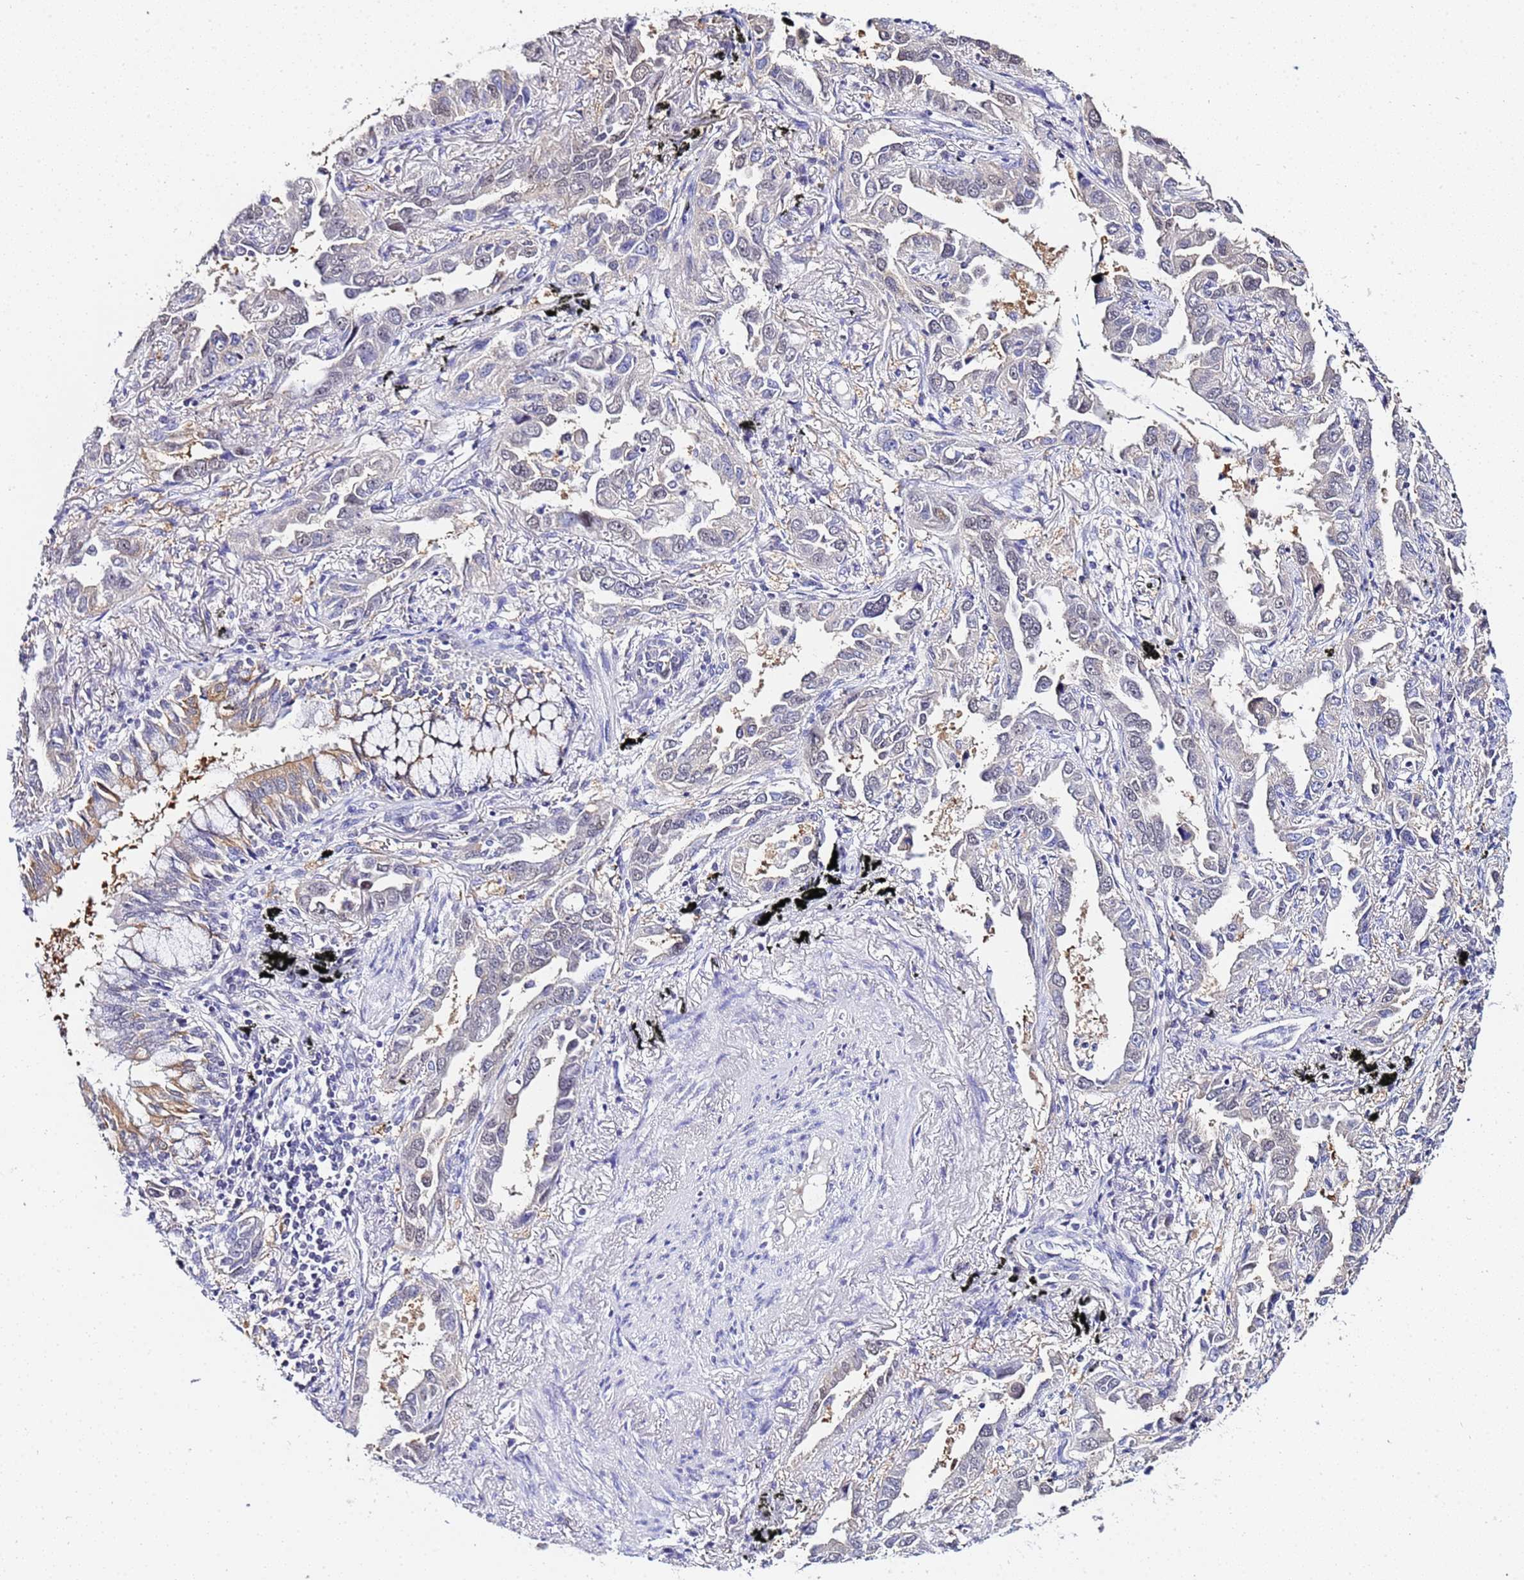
{"staining": {"intensity": "negative", "quantity": "none", "location": "none"}, "tissue": "lung cancer", "cell_type": "Tumor cells", "image_type": "cancer", "snomed": [{"axis": "morphology", "description": "Adenocarcinoma, NOS"}, {"axis": "topography", "description": "Lung"}], "caption": "The image shows no significant positivity in tumor cells of lung cancer (adenocarcinoma).", "gene": "ACTL6B", "patient": {"sex": "male", "age": 67}}